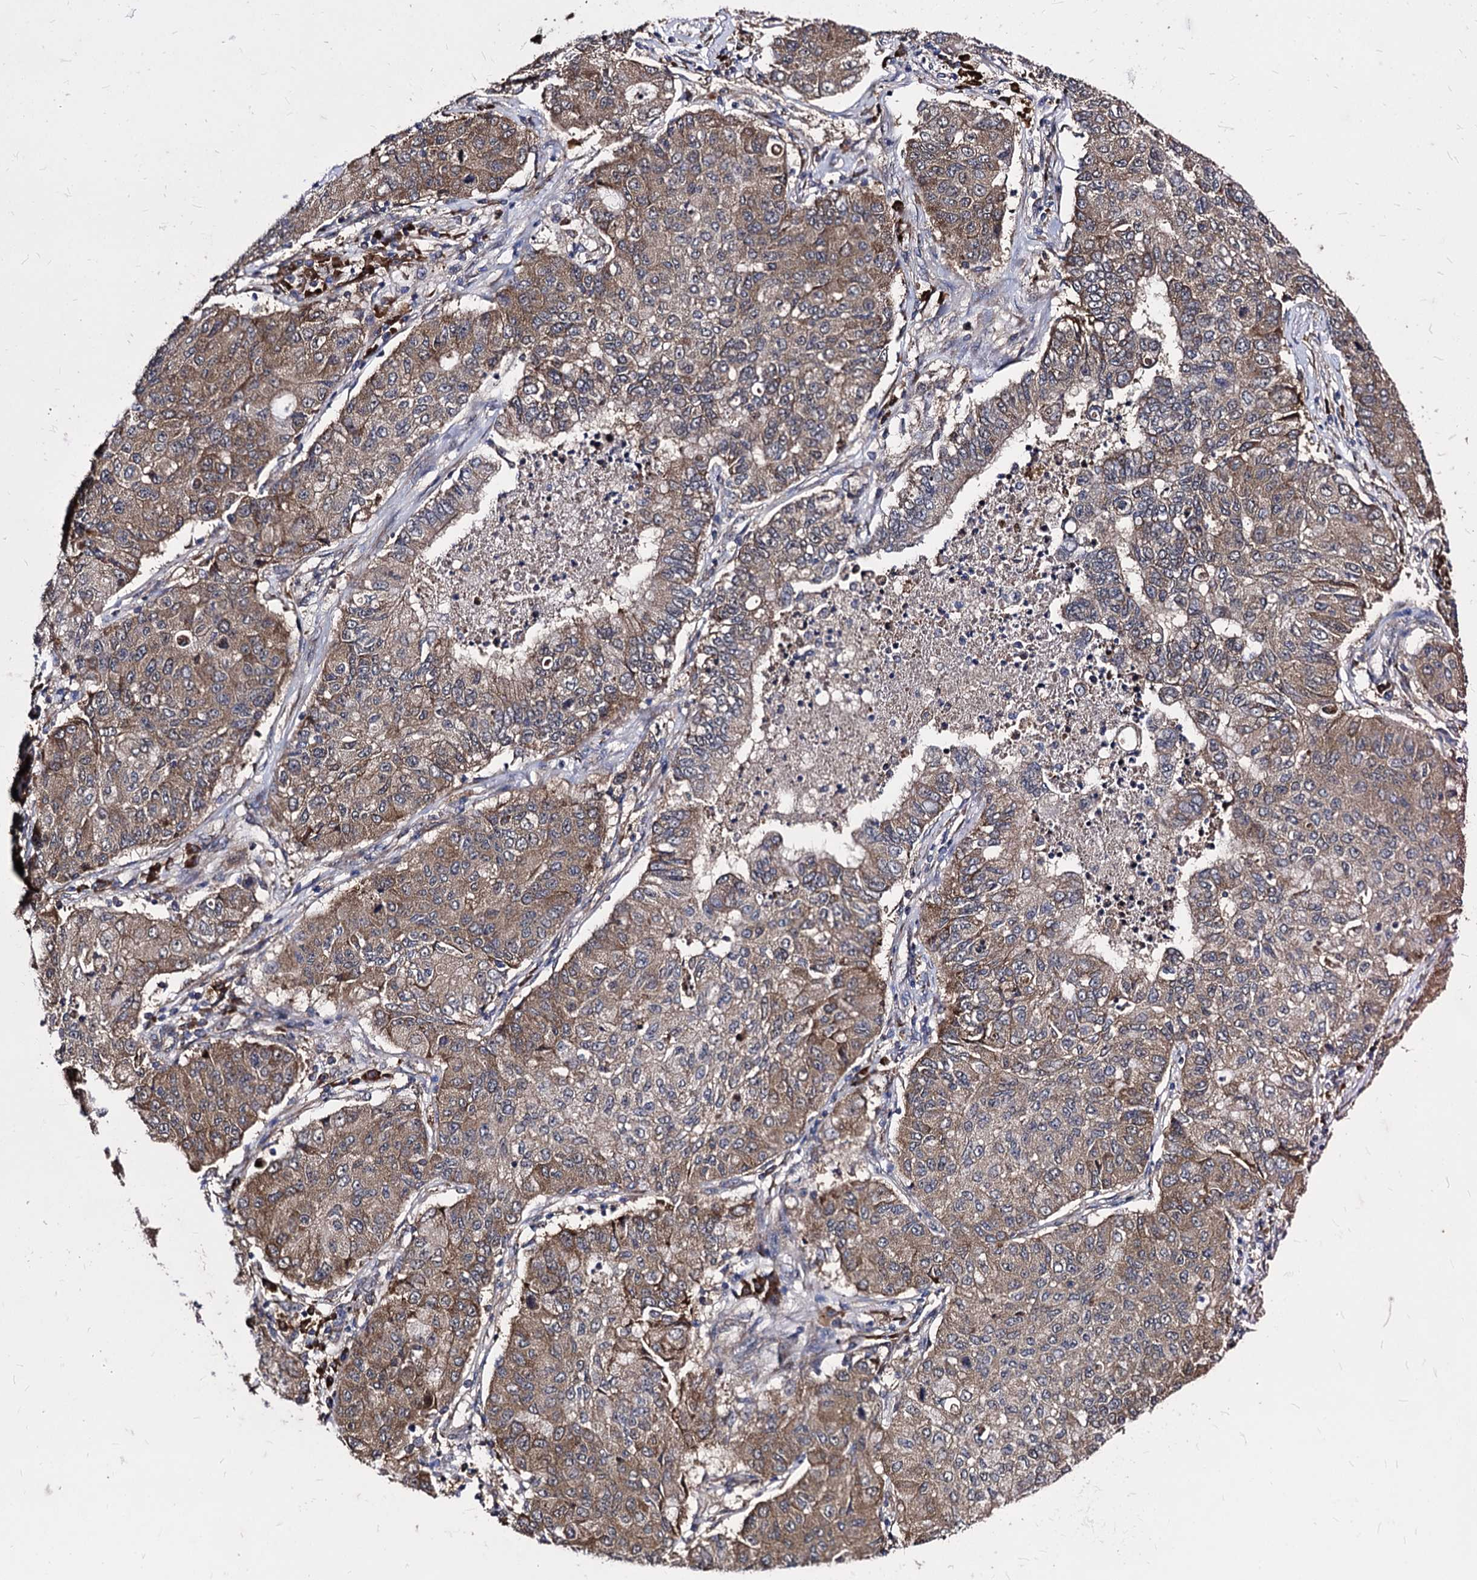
{"staining": {"intensity": "moderate", "quantity": ">75%", "location": "cytoplasmic/membranous"}, "tissue": "lung cancer", "cell_type": "Tumor cells", "image_type": "cancer", "snomed": [{"axis": "morphology", "description": "Squamous cell carcinoma, NOS"}, {"axis": "topography", "description": "Lung"}], "caption": "Immunohistochemical staining of lung squamous cell carcinoma demonstrates medium levels of moderate cytoplasmic/membranous protein staining in approximately >75% of tumor cells. The staining was performed using DAB (3,3'-diaminobenzidine), with brown indicating positive protein expression. Nuclei are stained blue with hematoxylin.", "gene": "NME1", "patient": {"sex": "male", "age": 74}}